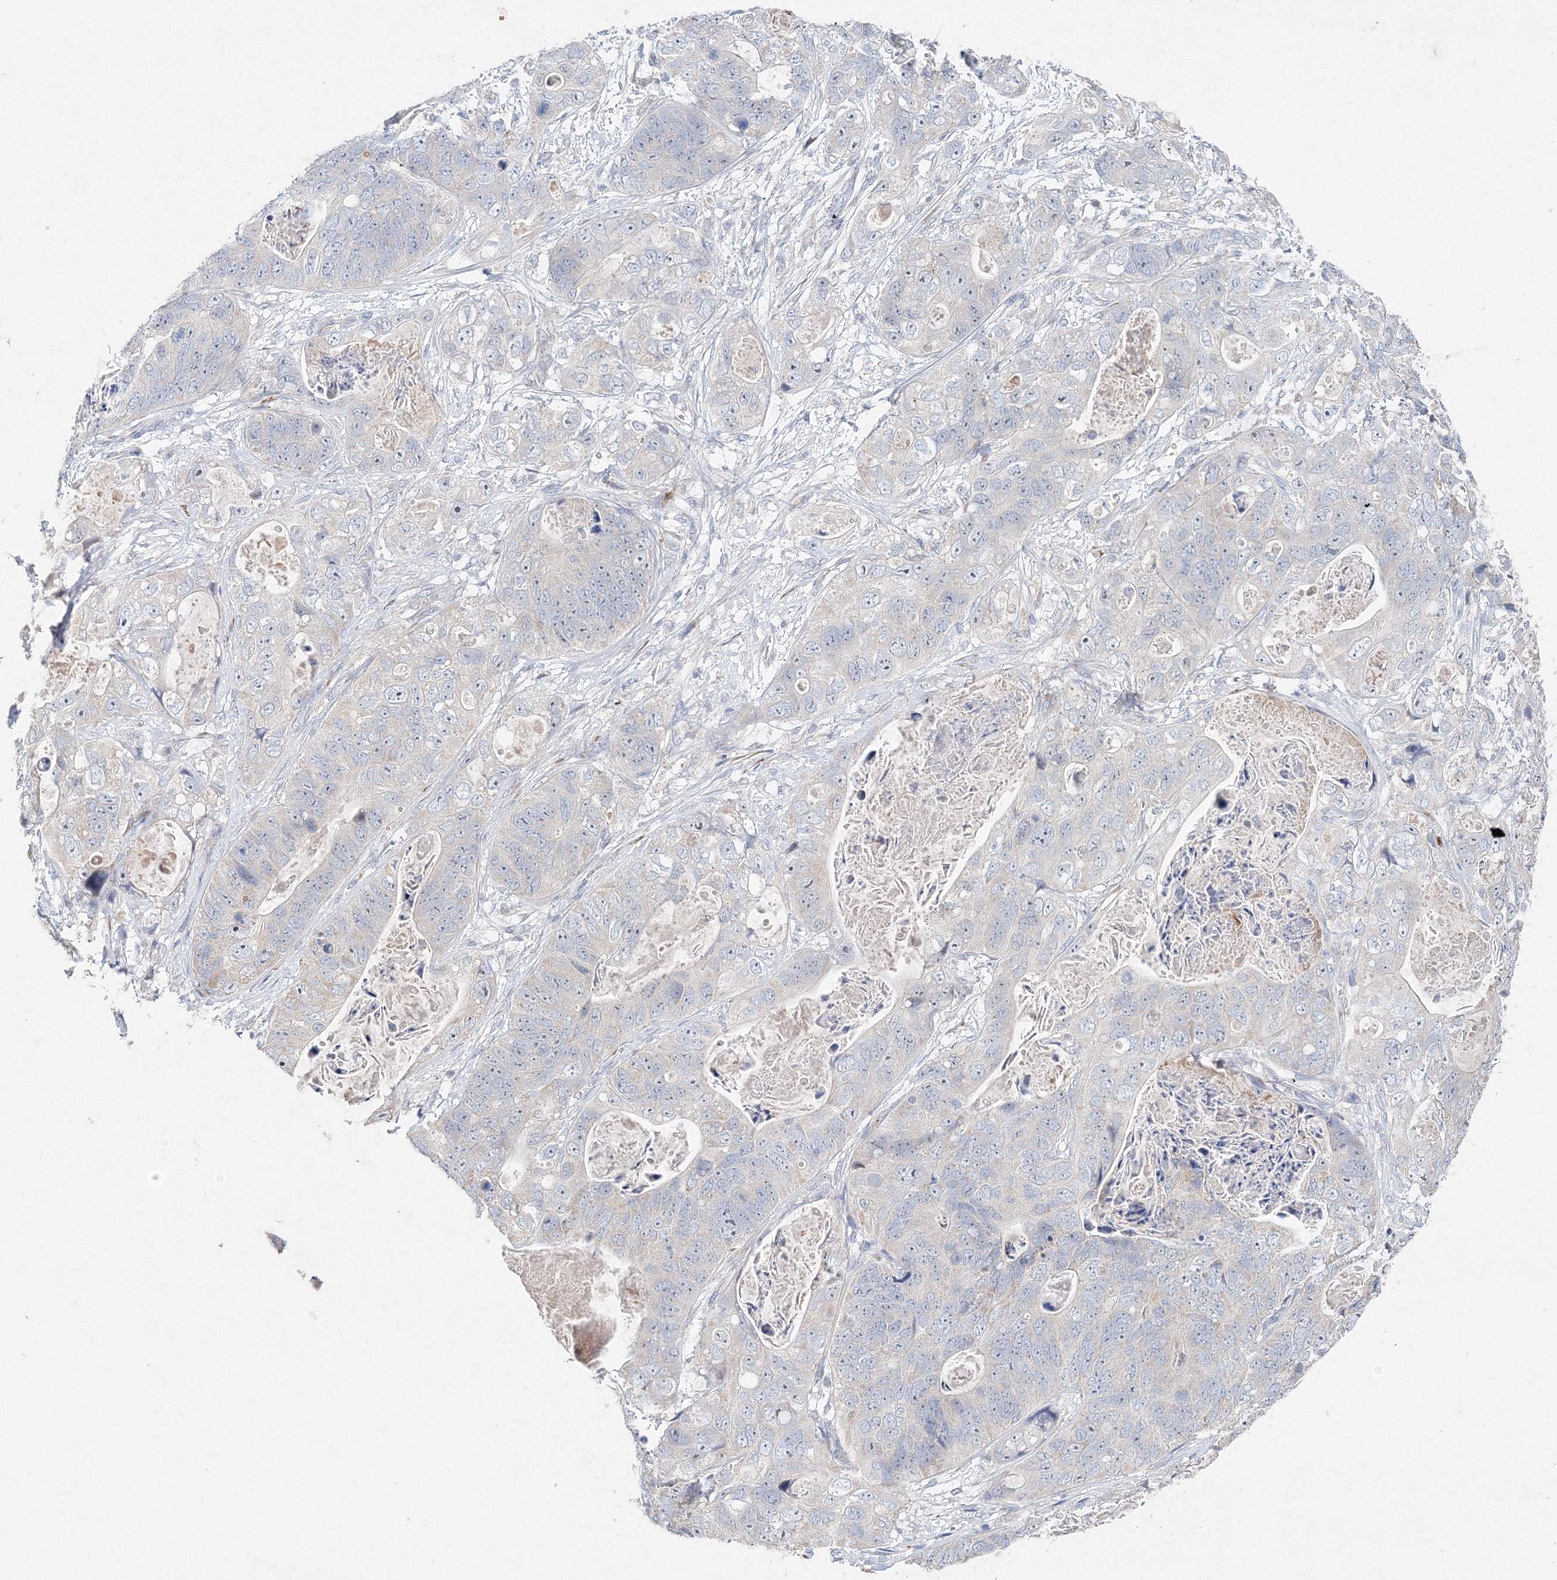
{"staining": {"intensity": "negative", "quantity": "none", "location": "none"}, "tissue": "stomach cancer", "cell_type": "Tumor cells", "image_type": "cancer", "snomed": [{"axis": "morphology", "description": "Adenocarcinoma, NOS"}, {"axis": "topography", "description": "Stomach"}], "caption": "IHC of adenocarcinoma (stomach) shows no positivity in tumor cells. (DAB (3,3'-diaminobenzidine) IHC, high magnification).", "gene": "WDR49", "patient": {"sex": "female", "age": 89}}